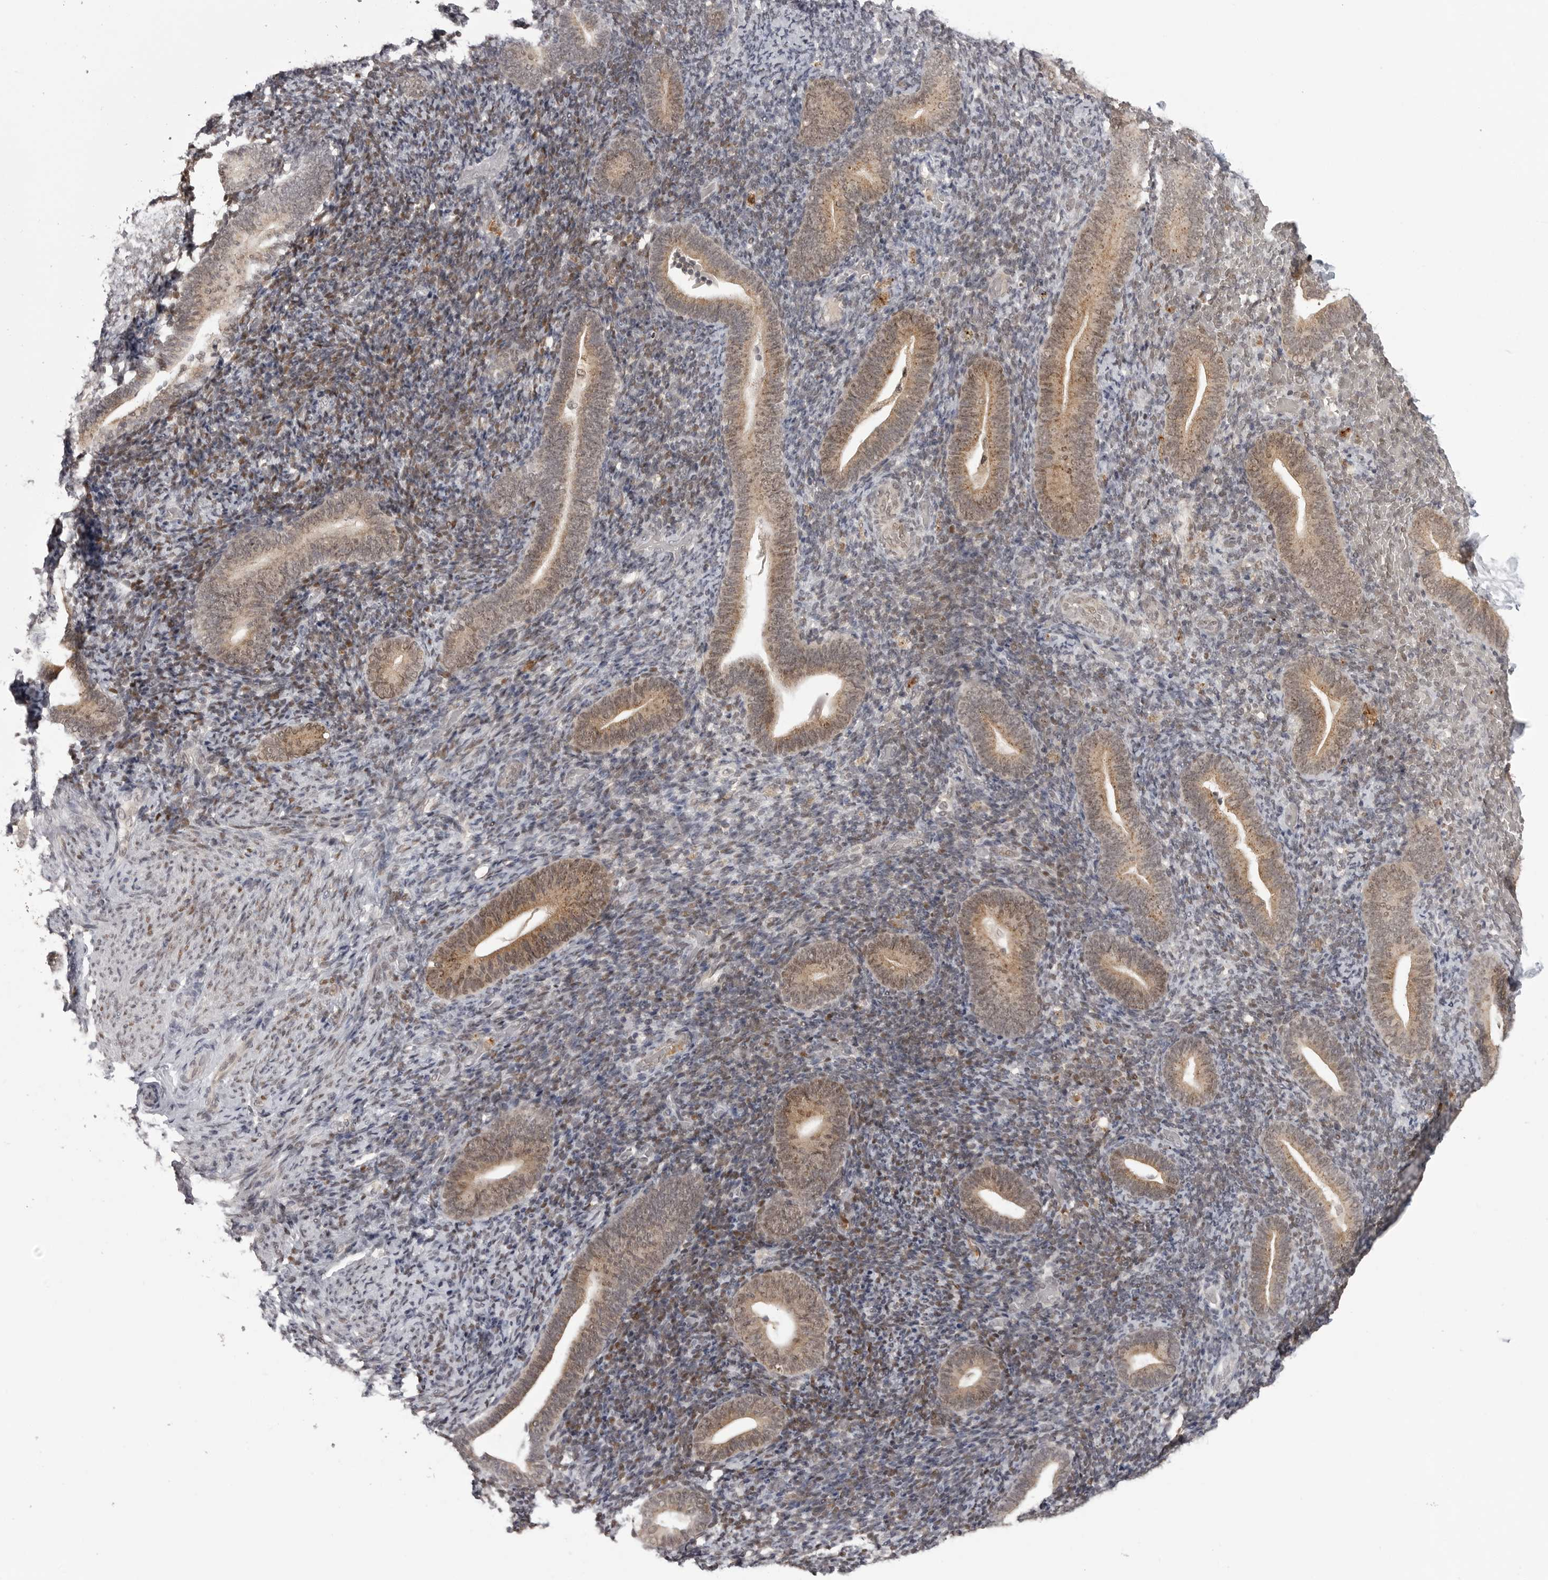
{"staining": {"intensity": "moderate", "quantity": "25%-75%", "location": "cytoplasmic/membranous,nuclear"}, "tissue": "endometrium", "cell_type": "Cells in endometrial stroma", "image_type": "normal", "snomed": [{"axis": "morphology", "description": "Normal tissue, NOS"}, {"axis": "topography", "description": "Endometrium"}], "caption": "A medium amount of moderate cytoplasmic/membranous,nuclear staining is seen in about 25%-75% of cells in endometrial stroma in benign endometrium. (Stains: DAB in brown, nuclei in blue, Microscopy: brightfield microscopy at high magnification).", "gene": "PEG3", "patient": {"sex": "female", "age": 51}}